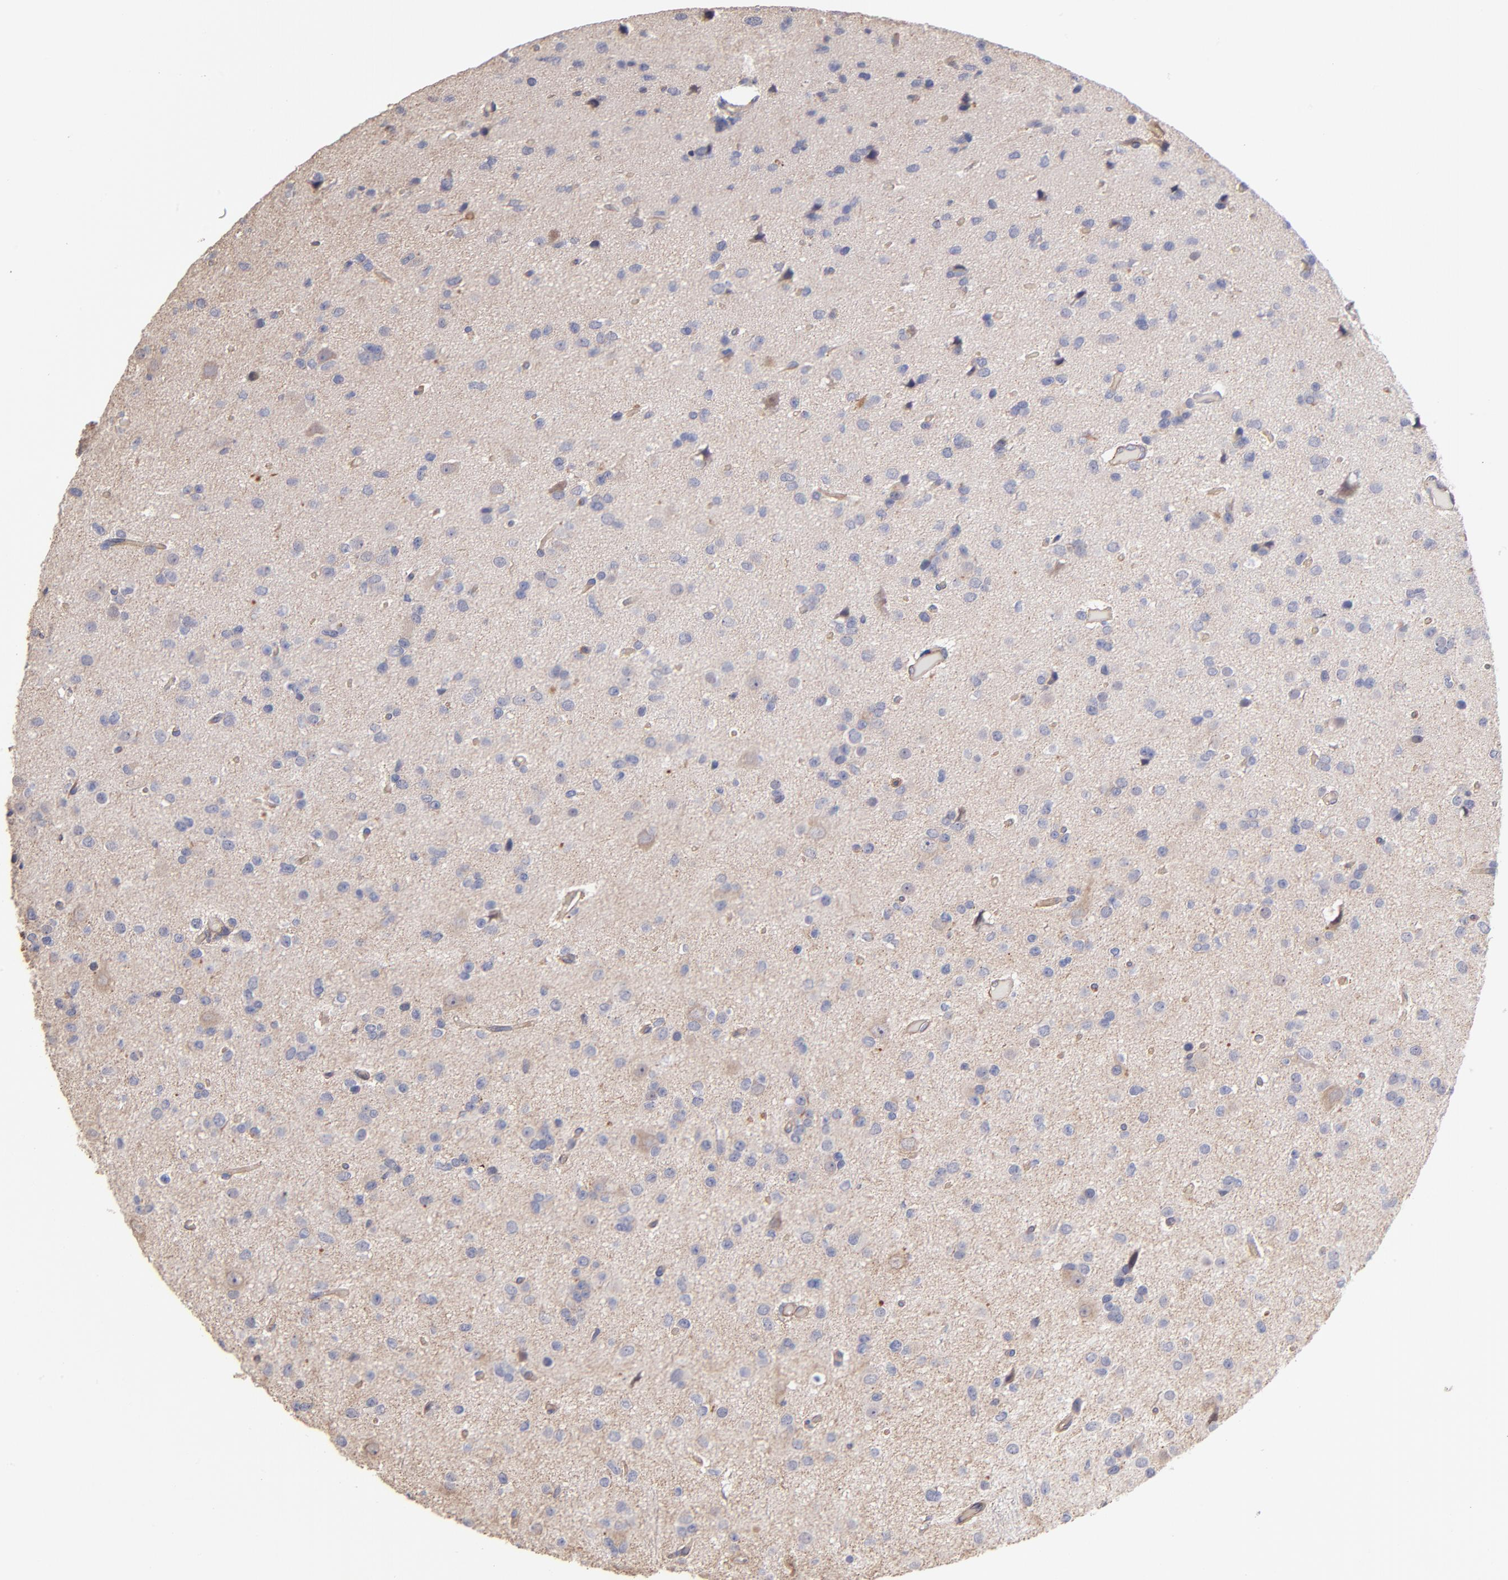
{"staining": {"intensity": "strong", "quantity": ">75%", "location": "cytoplasmic/membranous"}, "tissue": "glioma", "cell_type": "Tumor cells", "image_type": "cancer", "snomed": [{"axis": "morphology", "description": "Glioma, malignant, Low grade"}, {"axis": "topography", "description": "Brain"}], "caption": "Immunohistochemistry (IHC) image of neoplastic tissue: human glioma stained using immunohistochemistry (IHC) reveals high levels of strong protein expression localized specifically in the cytoplasmic/membranous of tumor cells, appearing as a cytoplasmic/membranous brown color.", "gene": "ASB7", "patient": {"sex": "male", "age": 42}}